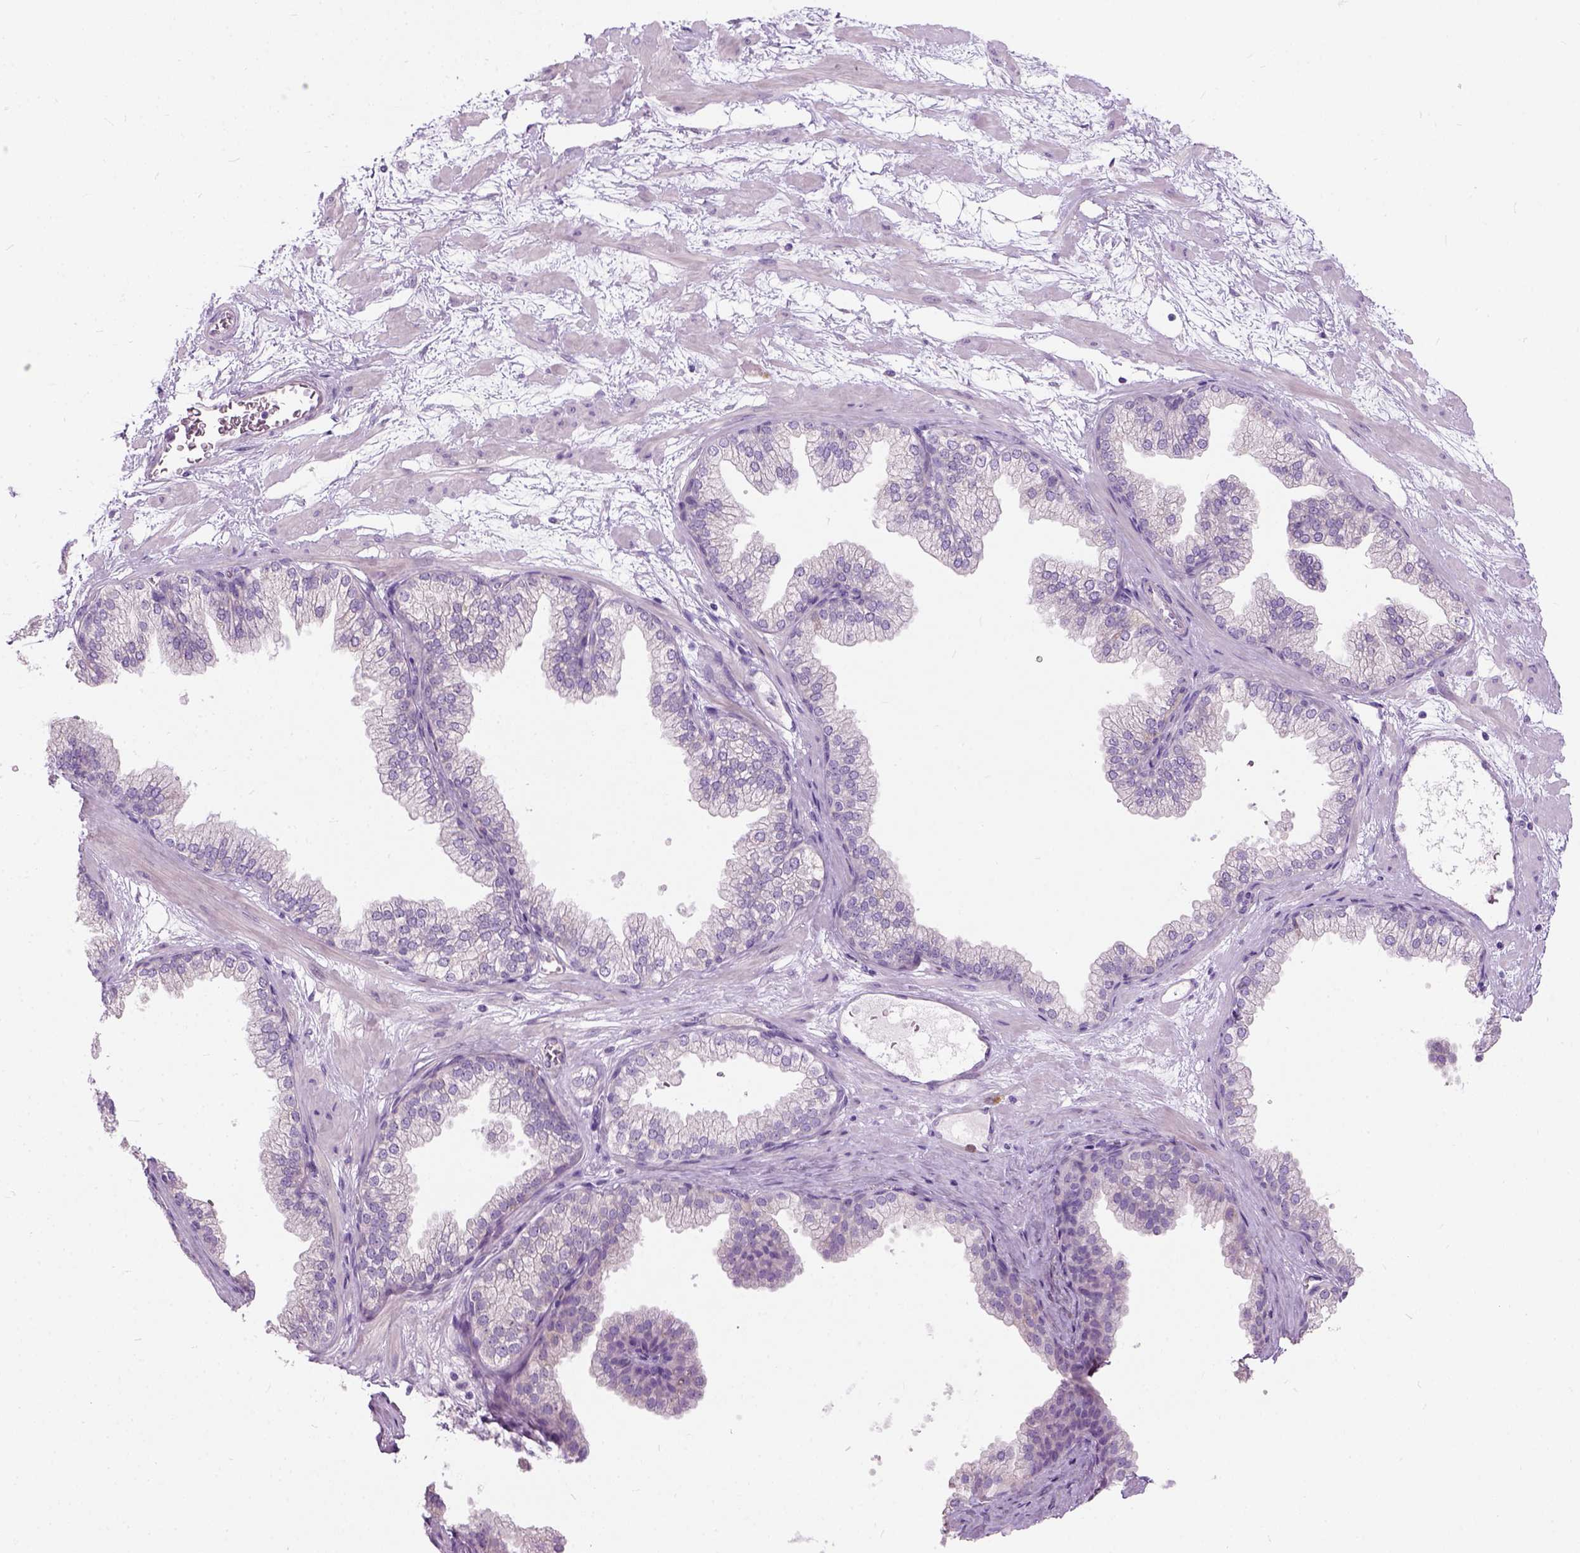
{"staining": {"intensity": "negative", "quantity": "none", "location": "none"}, "tissue": "prostate", "cell_type": "Glandular cells", "image_type": "normal", "snomed": [{"axis": "morphology", "description": "Normal tissue, NOS"}, {"axis": "topography", "description": "Prostate"}], "caption": "This is an immunohistochemistry photomicrograph of unremarkable human prostate. There is no positivity in glandular cells.", "gene": "TRIM72", "patient": {"sex": "male", "age": 37}}